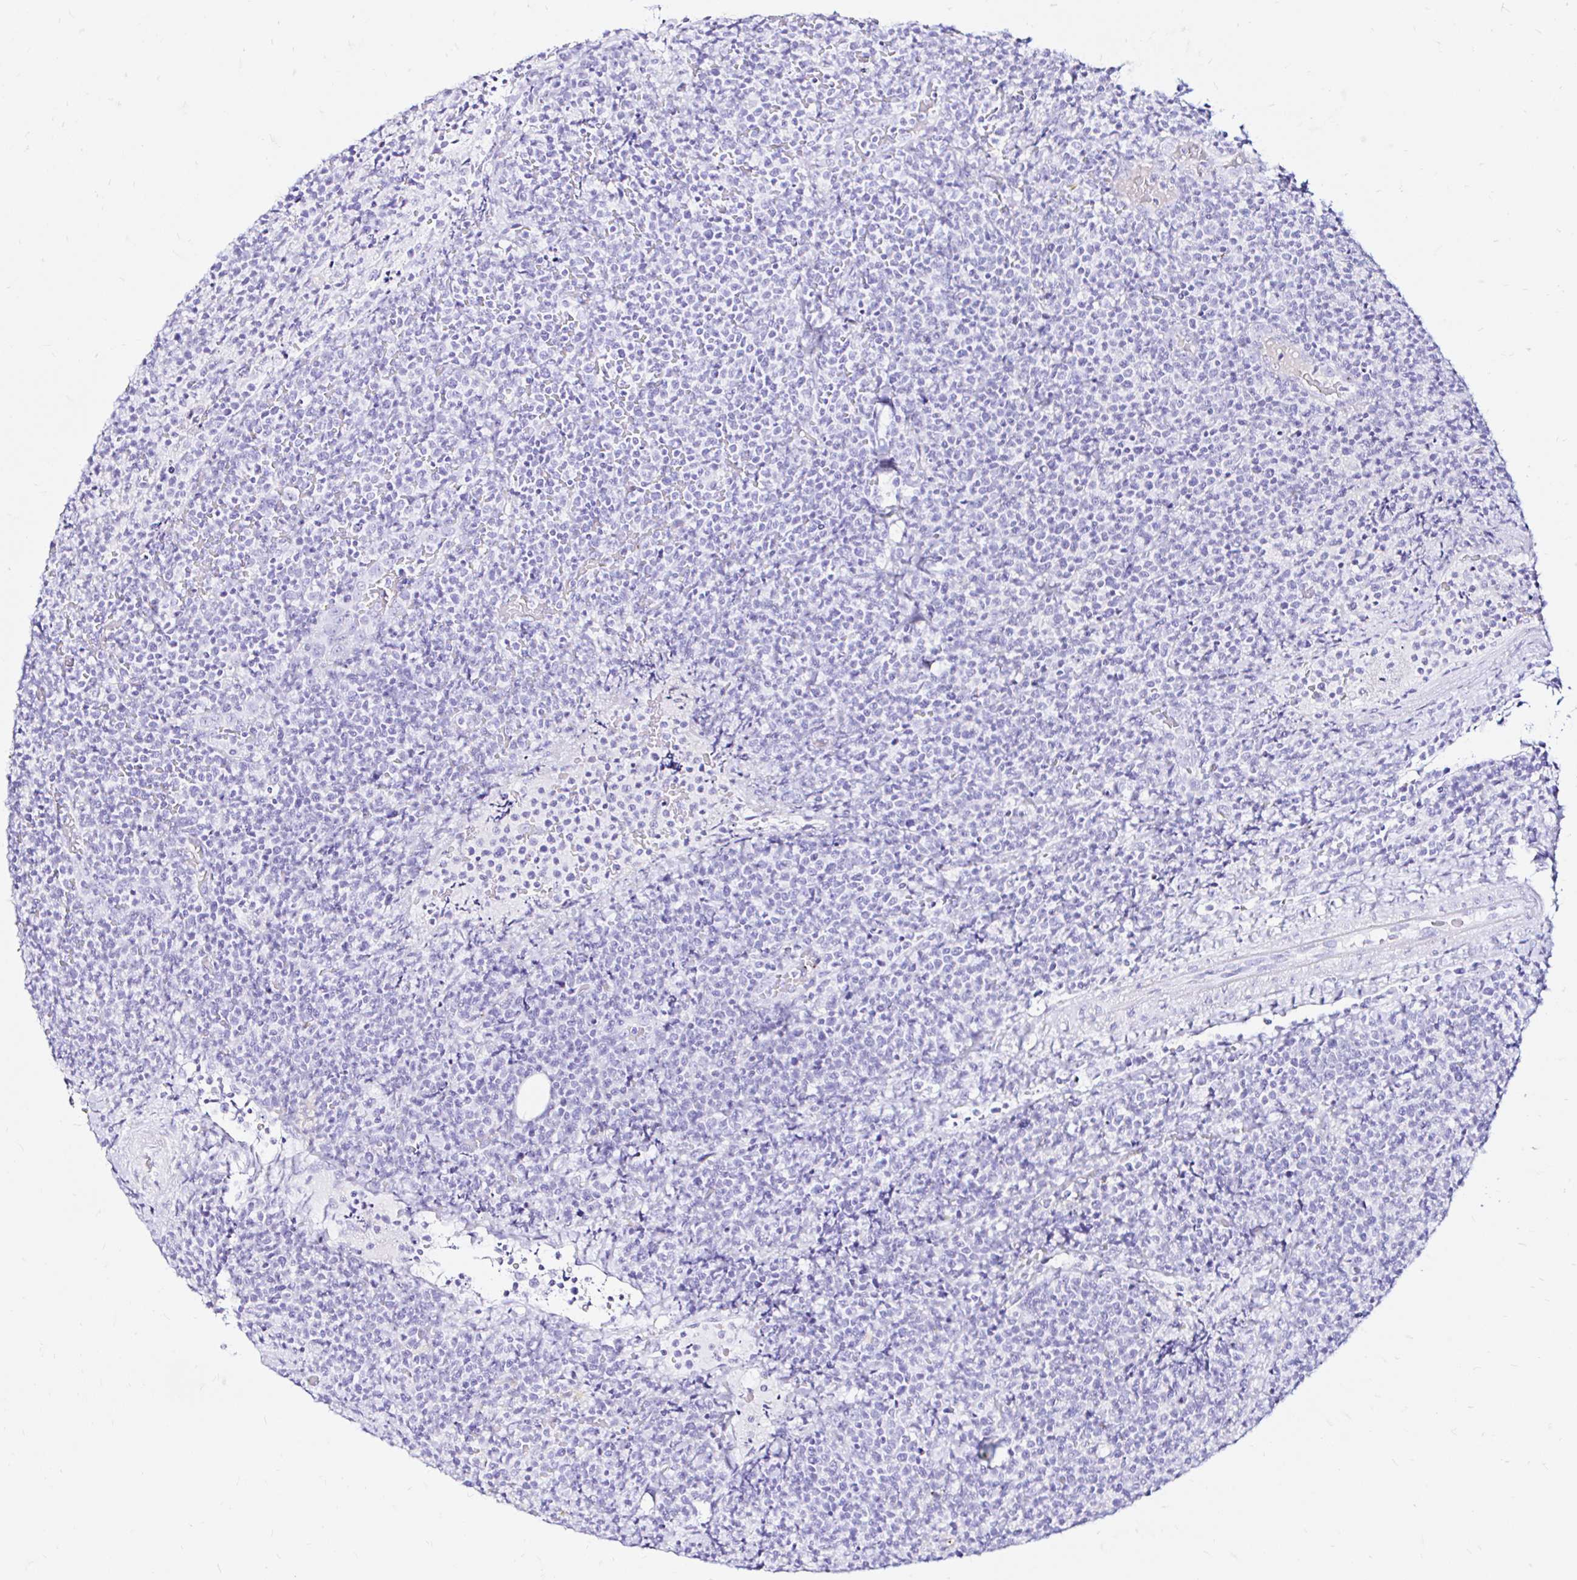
{"staining": {"intensity": "negative", "quantity": "none", "location": "none"}, "tissue": "lymphoma", "cell_type": "Tumor cells", "image_type": "cancer", "snomed": [{"axis": "morphology", "description": "Malignant lymphoma, non-Hodgkin's type, High grade"}, {"axis": "topography", "description": "Lymph node"}], "caption": "High magnification brightfield microscopy of lymphoma stained with DAB (brown) and counterstained with hematoxylin (blue): tumor cells show no significant expression.", "gene": "ZNF432", "patient": {"sex": "male", "age": 61}}